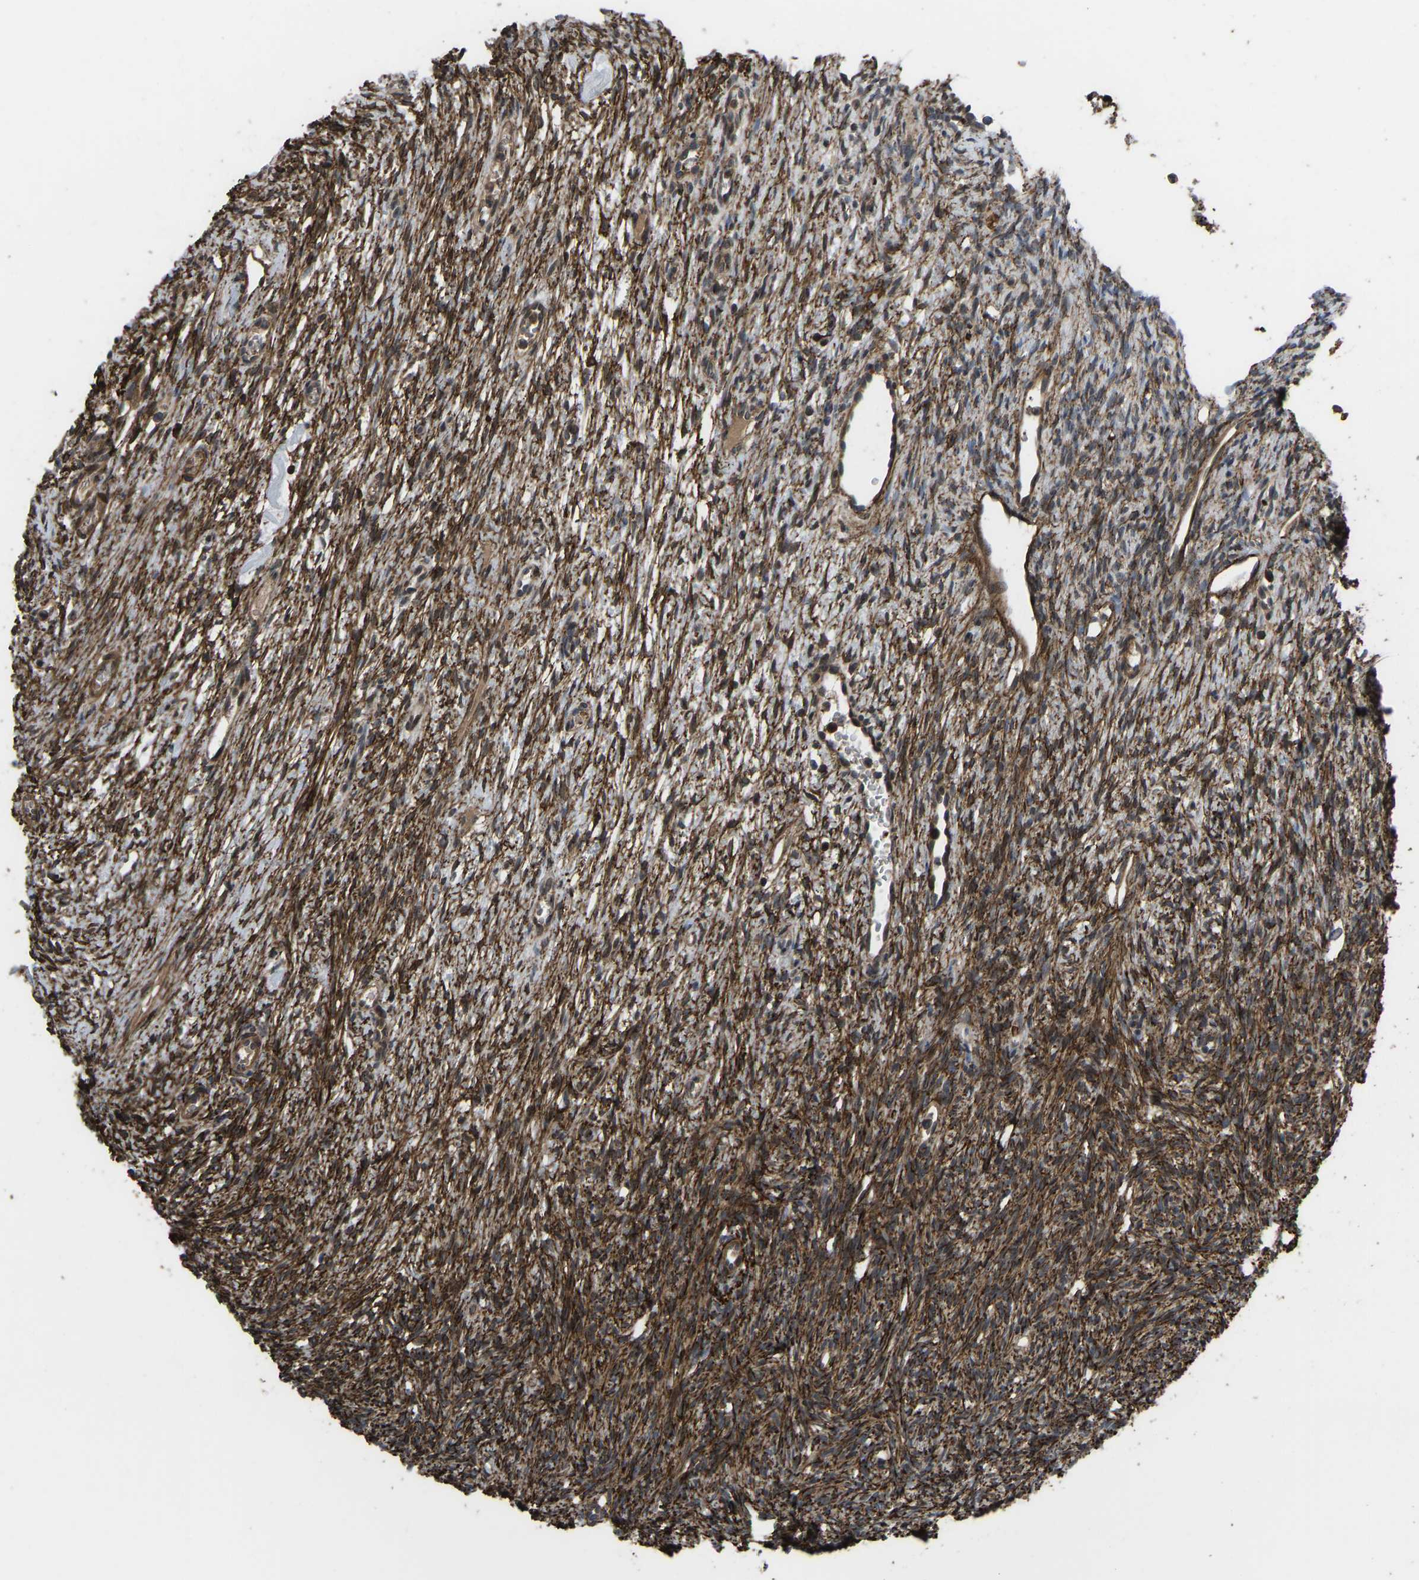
{"staining": {"intensity": "moderate", "quantity": ">75%", "location": "cytoplasmic/membranous"}, "tissue": "ovary", "cell_type": "Follicle cells", "image_type": "normal", "snomed": [{"axis": "morphology", "description": "Normal tissue, NOS"}, {"axis": "topography", "description": "Ovary"}], "caption": "Protein expression analysis of benign ovary demonstrates moderate cytoplasmic/membranous positivity in approximately >75% of follicle cells.", "gene": "CYP7B1", "patient": {"sex": "female", "age": 33}}